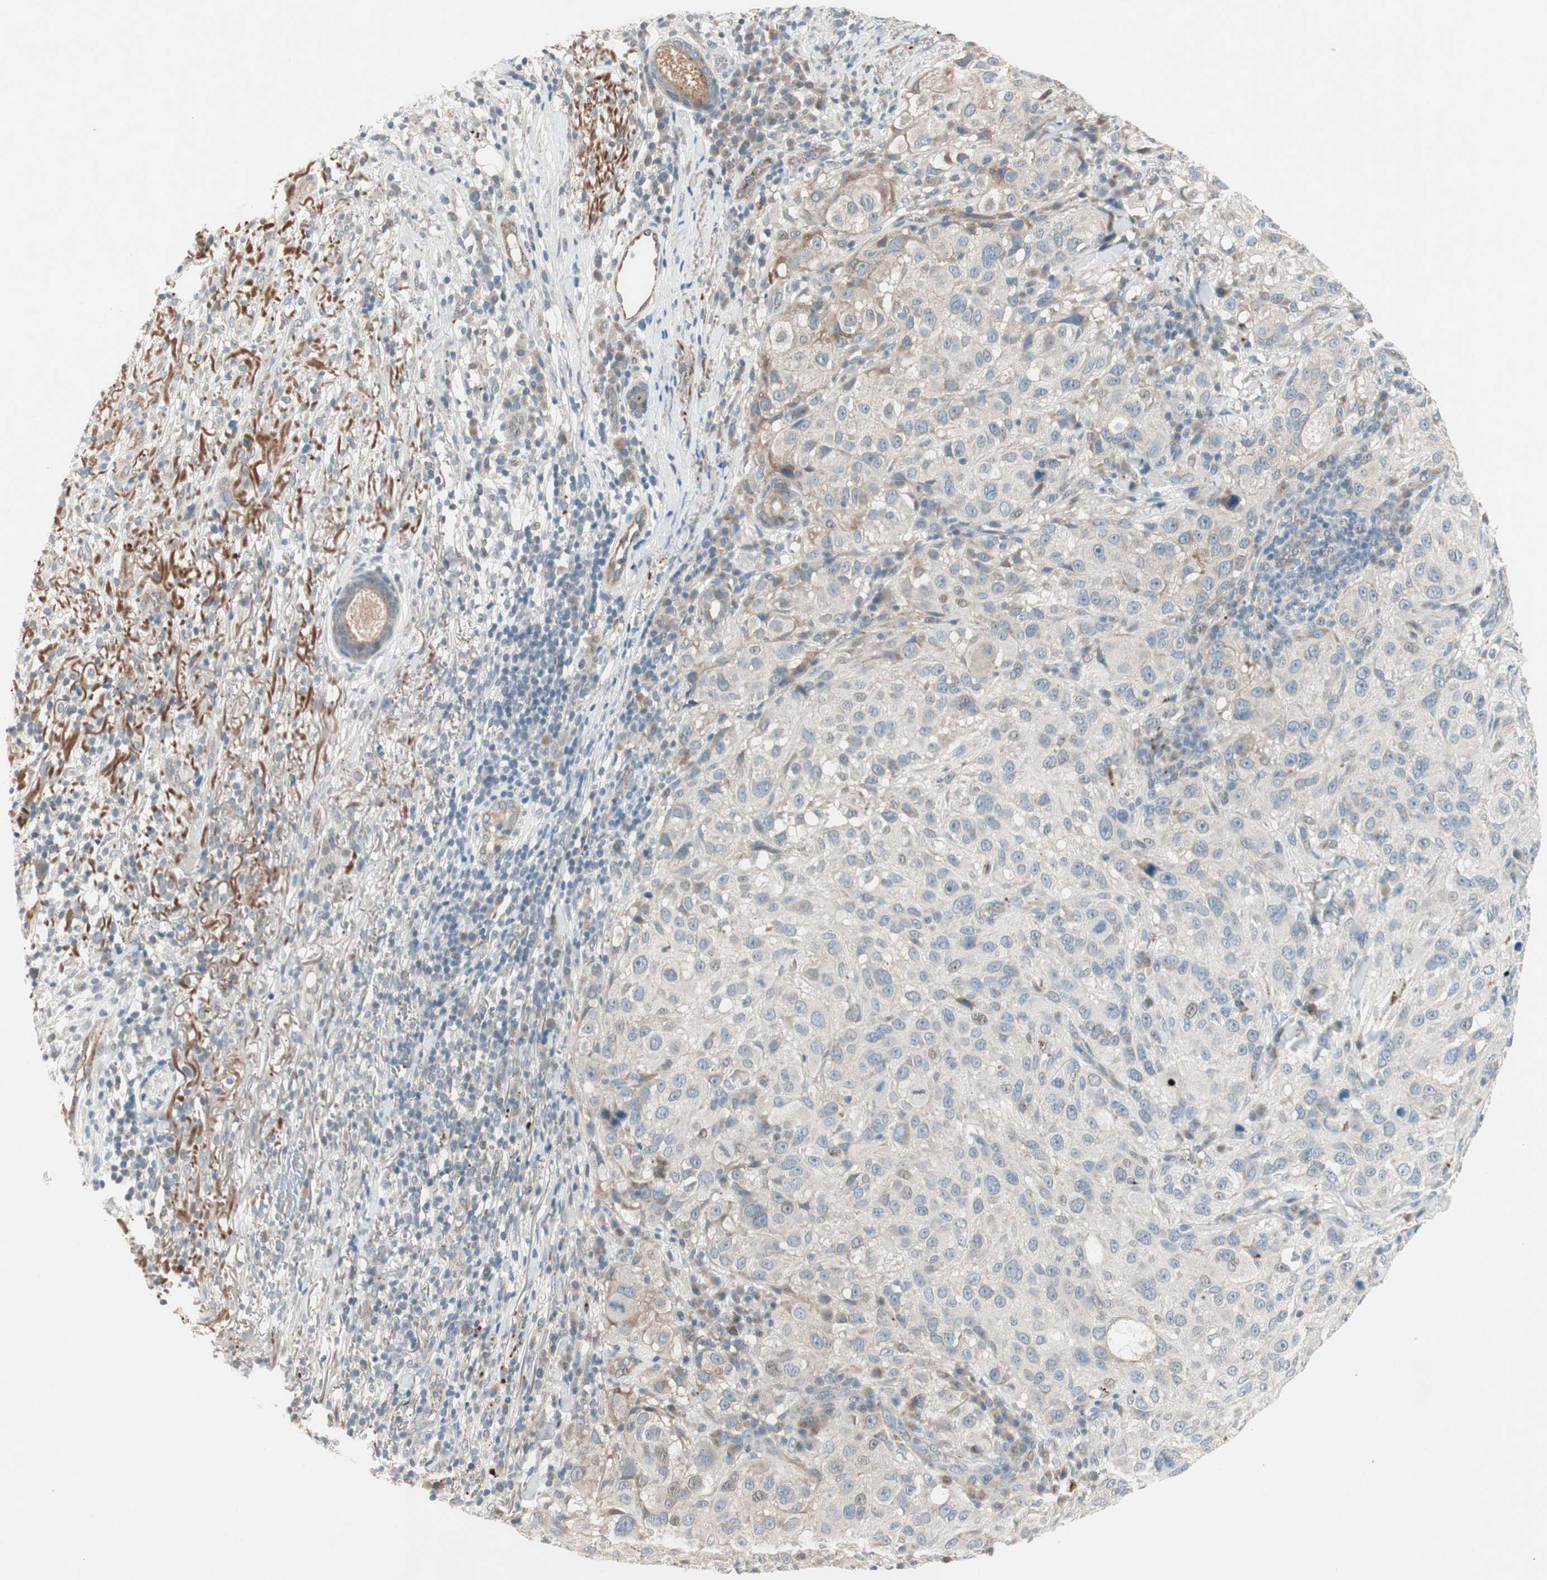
{"staining": {"intensity": "weak", "quantity": "25%-75%", "location": "cytoplasmic/membranous"}, "tissue": "melanoma", "cell_type": "Tumor cells", "image_type": "cancer", "snomed": [{"axis": "morphology", "description": "Necrosis, NOS"}, {"axis": "morphology", "description": "Malignant melanoma, NOS"}, {"axis": "topography", "description": "Skin"}], "caption": "Immunohistochemical staining of human melanoma demonstrates low levels of weak cytoplasmic/membranous expression in about 25%-75% of tumor cells. Nuclei are stained in blue.", "gene": "FGFR4", "patient": {"sex": "female", "age": 87}}